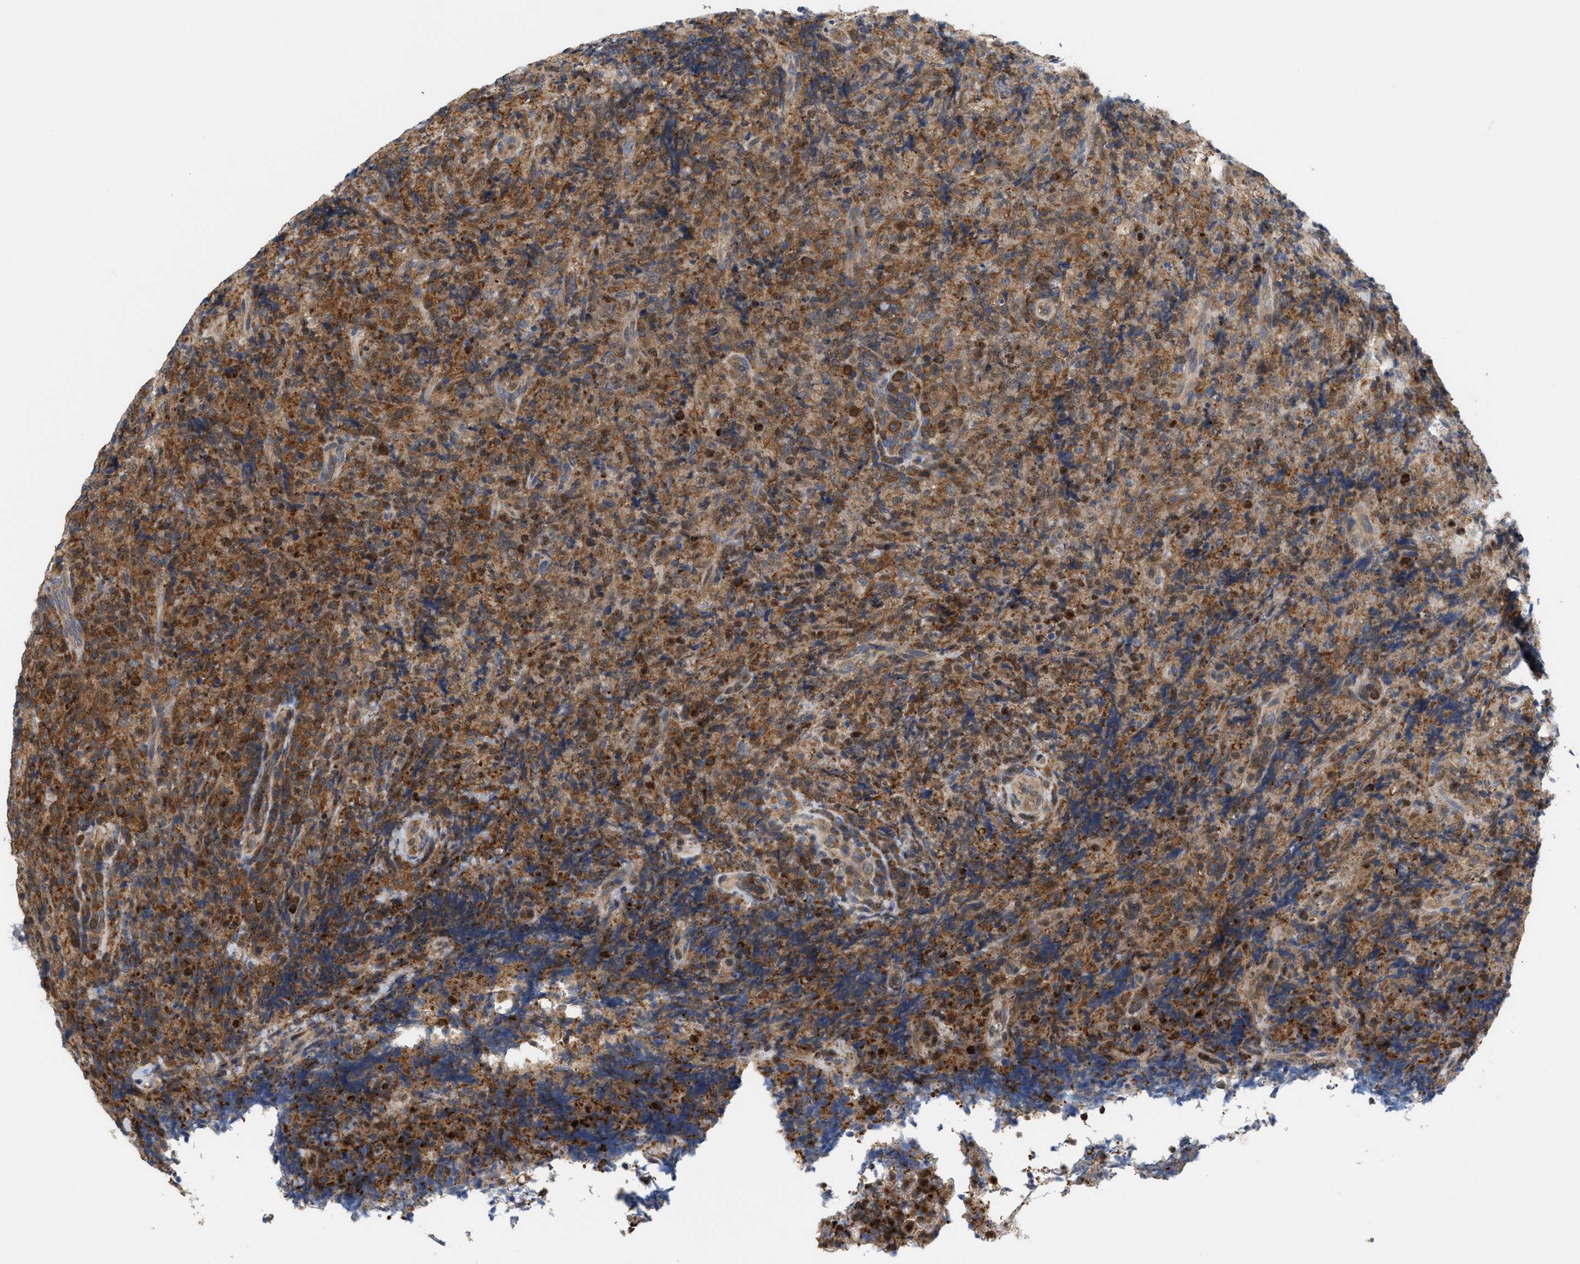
{"staining": {"intensity": "moderate", "quantity": ">75%", "location": "cytoplasmic/membranous"}, "tissue": "lymphoma", "cell_type": "Tumor cells", "image_type": "cancer", "snomed": [{"axis": "morphology", "description": "Malignant lymphoma, non-Hodgkin's type, High grade"}, {"axis": "topography", "description": "Tonsil"}], "caption": "Protein staining by immunohistochemistry (IHC) reveals moderate cytoplasmic/membranous expression in approximately >75% of tumor cells in malignant lymphoma, non-Hodgkin's type (high-grade).", "gene": "DBNL", "patient": {"sex": "female", "age": 36}}